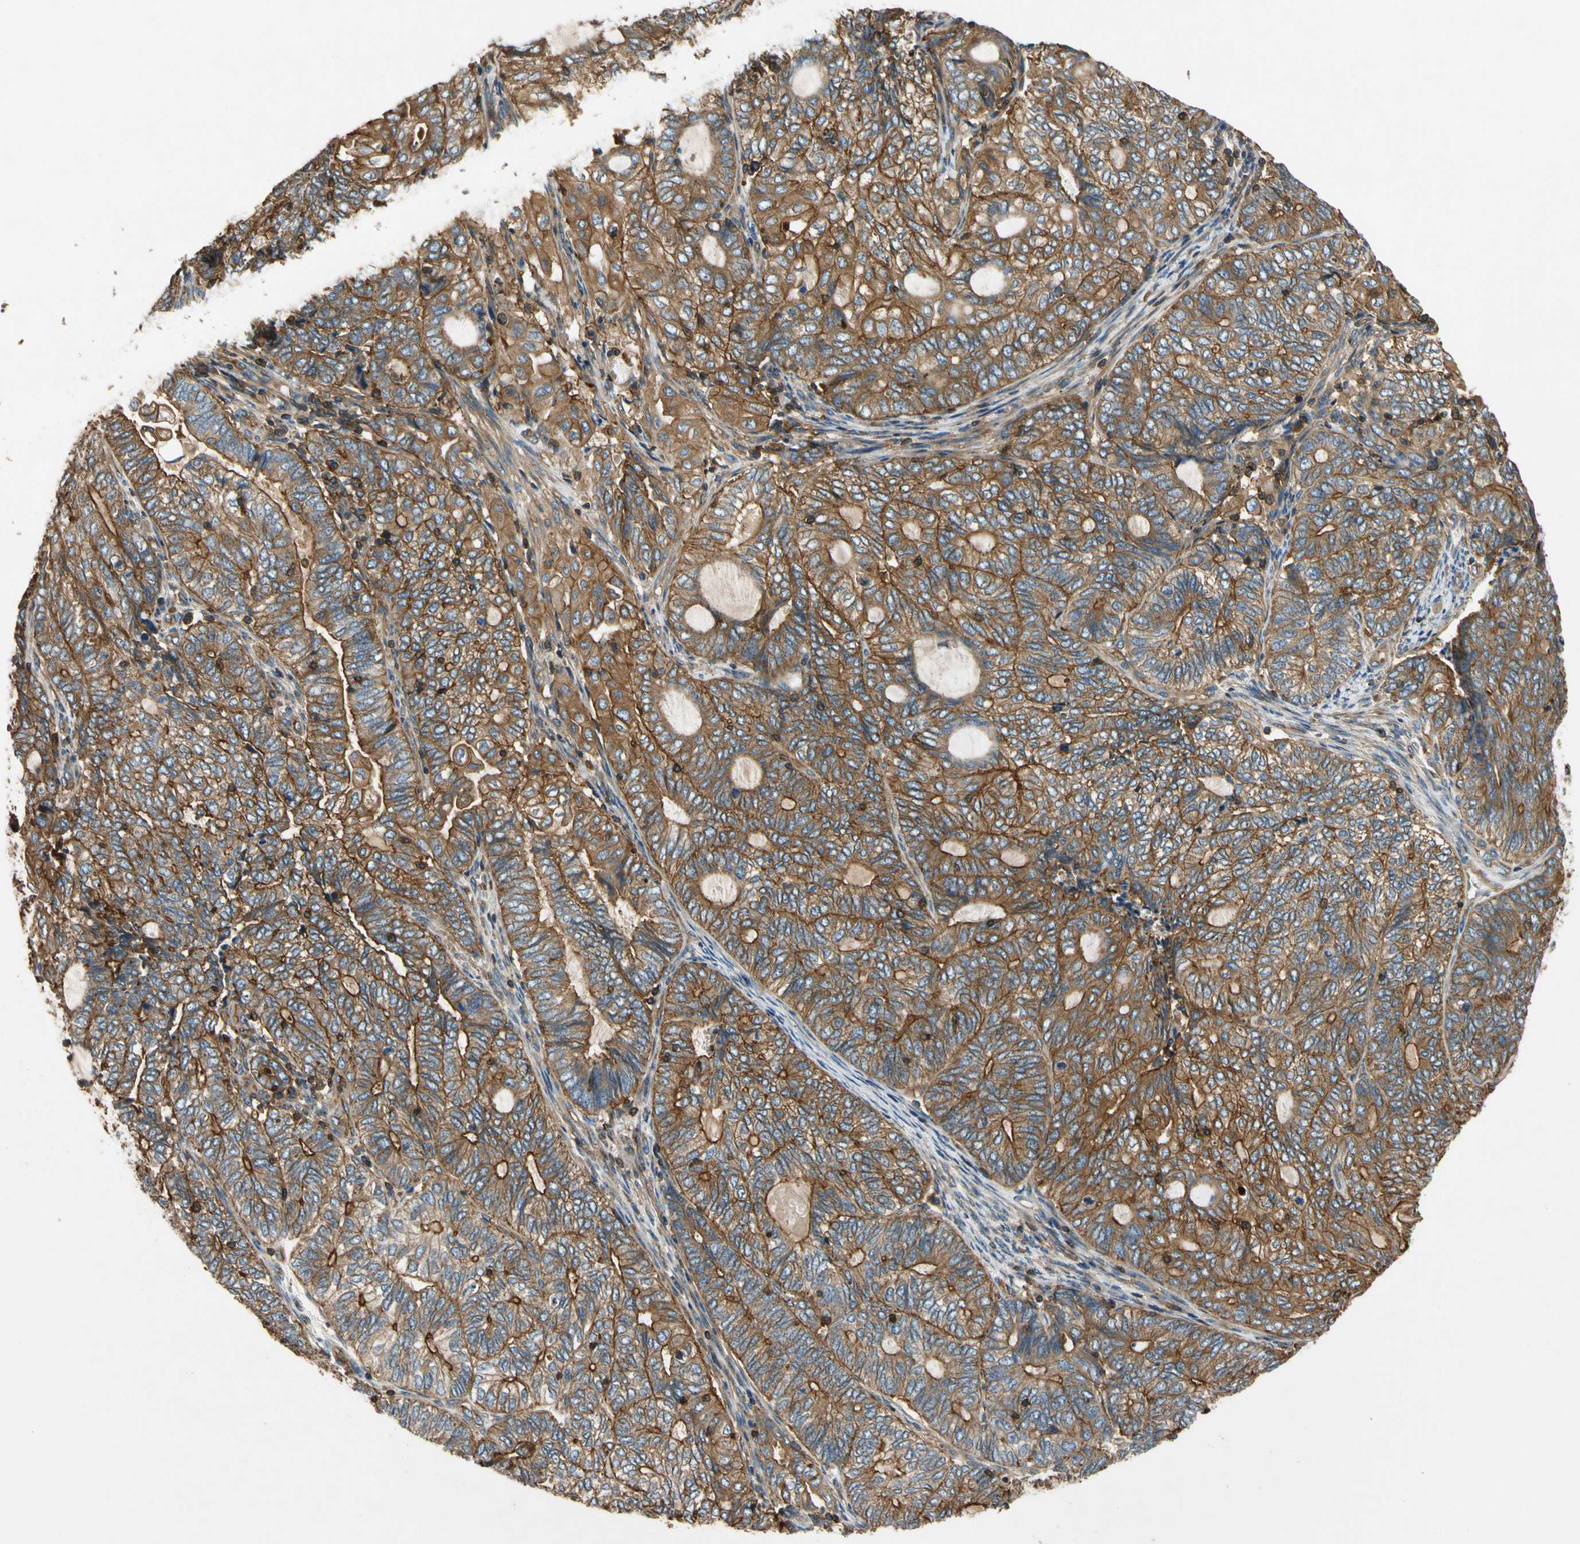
{"staining": {"intensity": "moderate", "quantity": ">75%", "location": "cytoplasmic/membranous"}, "tissue": "endometrial cancer", "cell_type": "Tumor cells", "image_type": "cancer", "snomed": [{"axis": "morphology", "description": "Adenocarcinoma, NOS"}, {"axis": "topography", "description": "Uterus"}, {"axis": "topography", "description": "Endometrium"}], "caption": "A high-resolution micrograph shows IHC staining of endometrial cancer (adenocarcinoma), which shows moderate cytoplasmic/membranous positivity in about >75% of tumor cells.", "gene": "TCP11L1", "patient": {"sex": "female", "age": 70}}